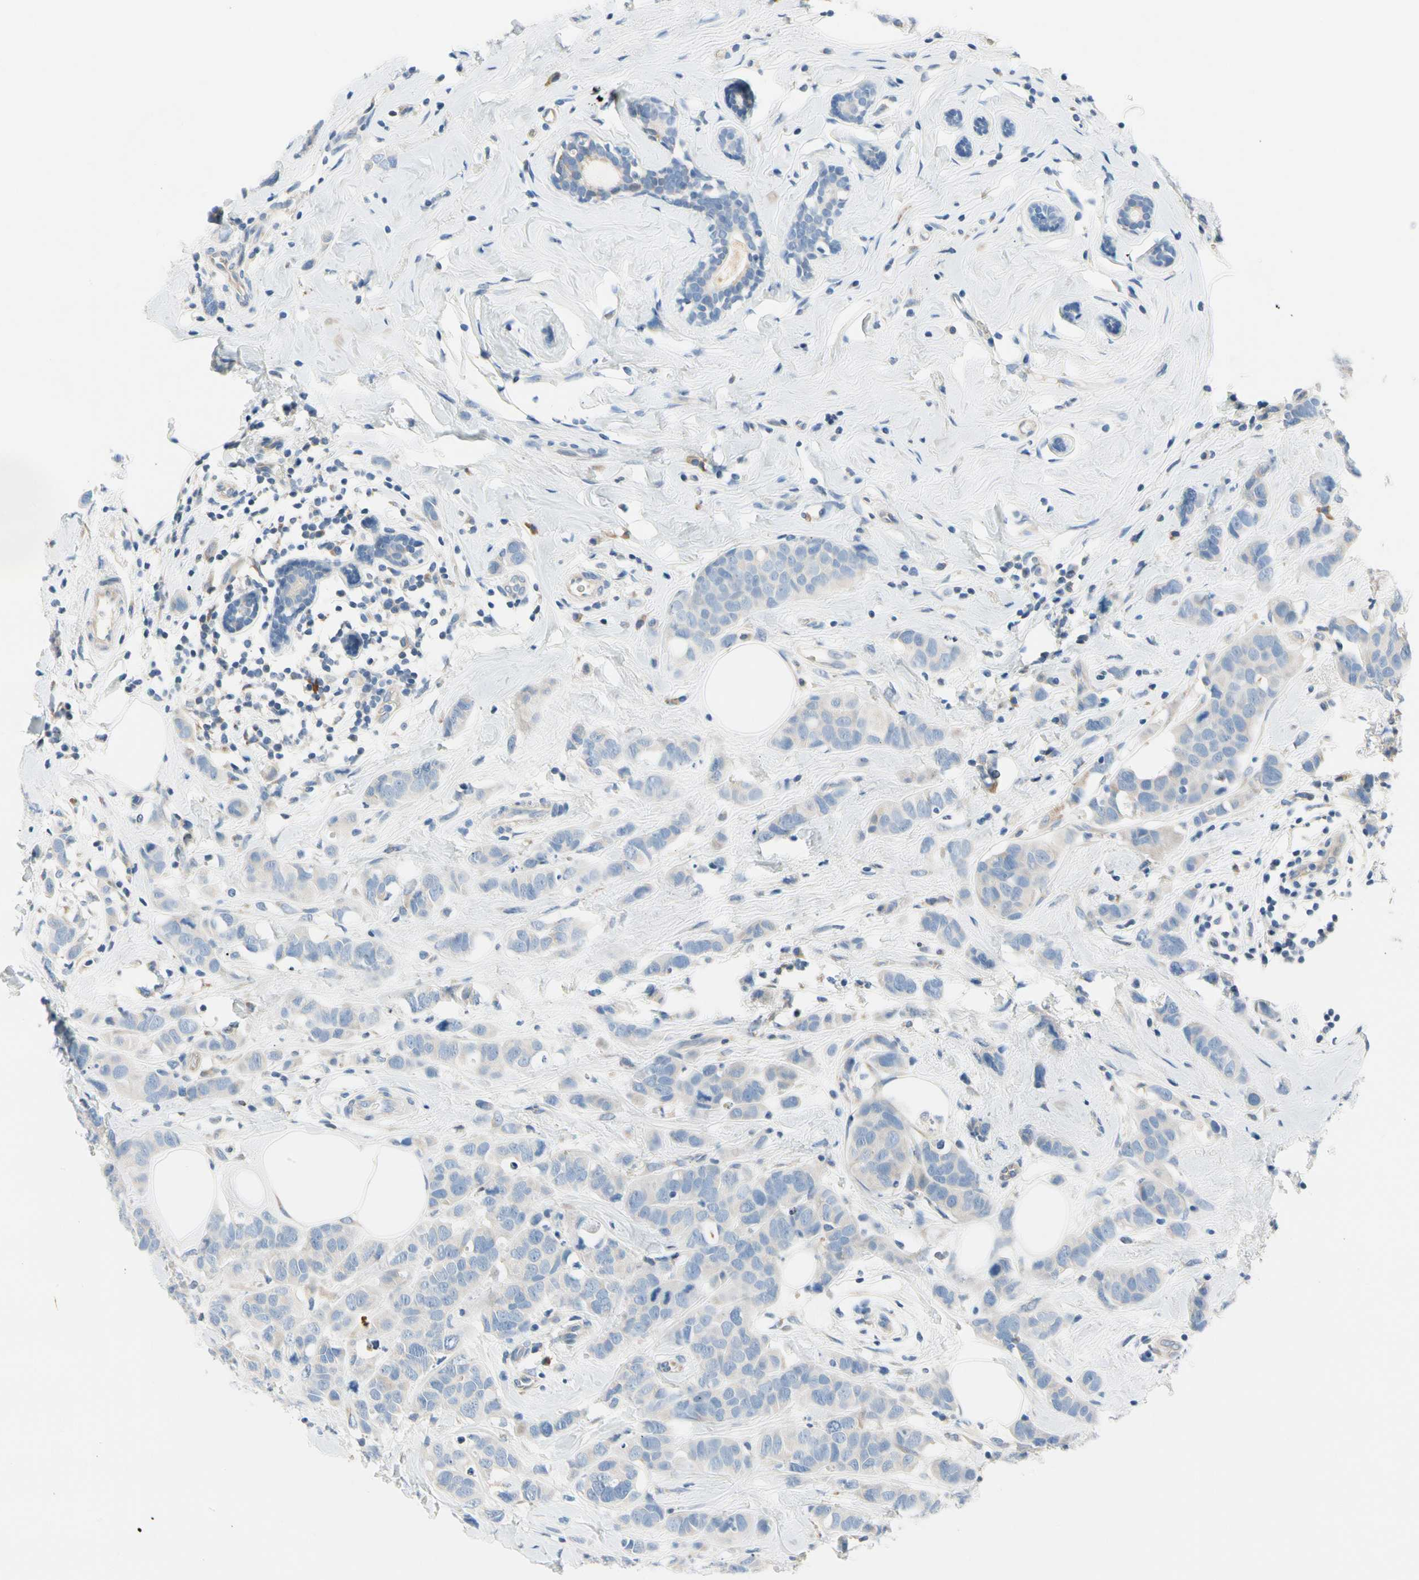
{"staining": {"intensity": "negative", "quantity": "none", "location": "none"}, "tissue": "breast cancer", "cell_type": "Tumor cells", "image_type": "cancer", "snomed": [{"axis": "morphology", "description": "Normal tissue, NOS"}, {"axis": "morphology", "description": "Duct carcinoma"}, {"axis": "topography", "description": "Breast"}], "caption": "A micrograph of human breast cancer (invasive ductal carcinoma) is negative for staining in tumor cells. (DAB IHC visualized using brightfield microscopy, high magnification).", "gene": "STXBP1", "patient": {"sex": "female", "age": 50}}